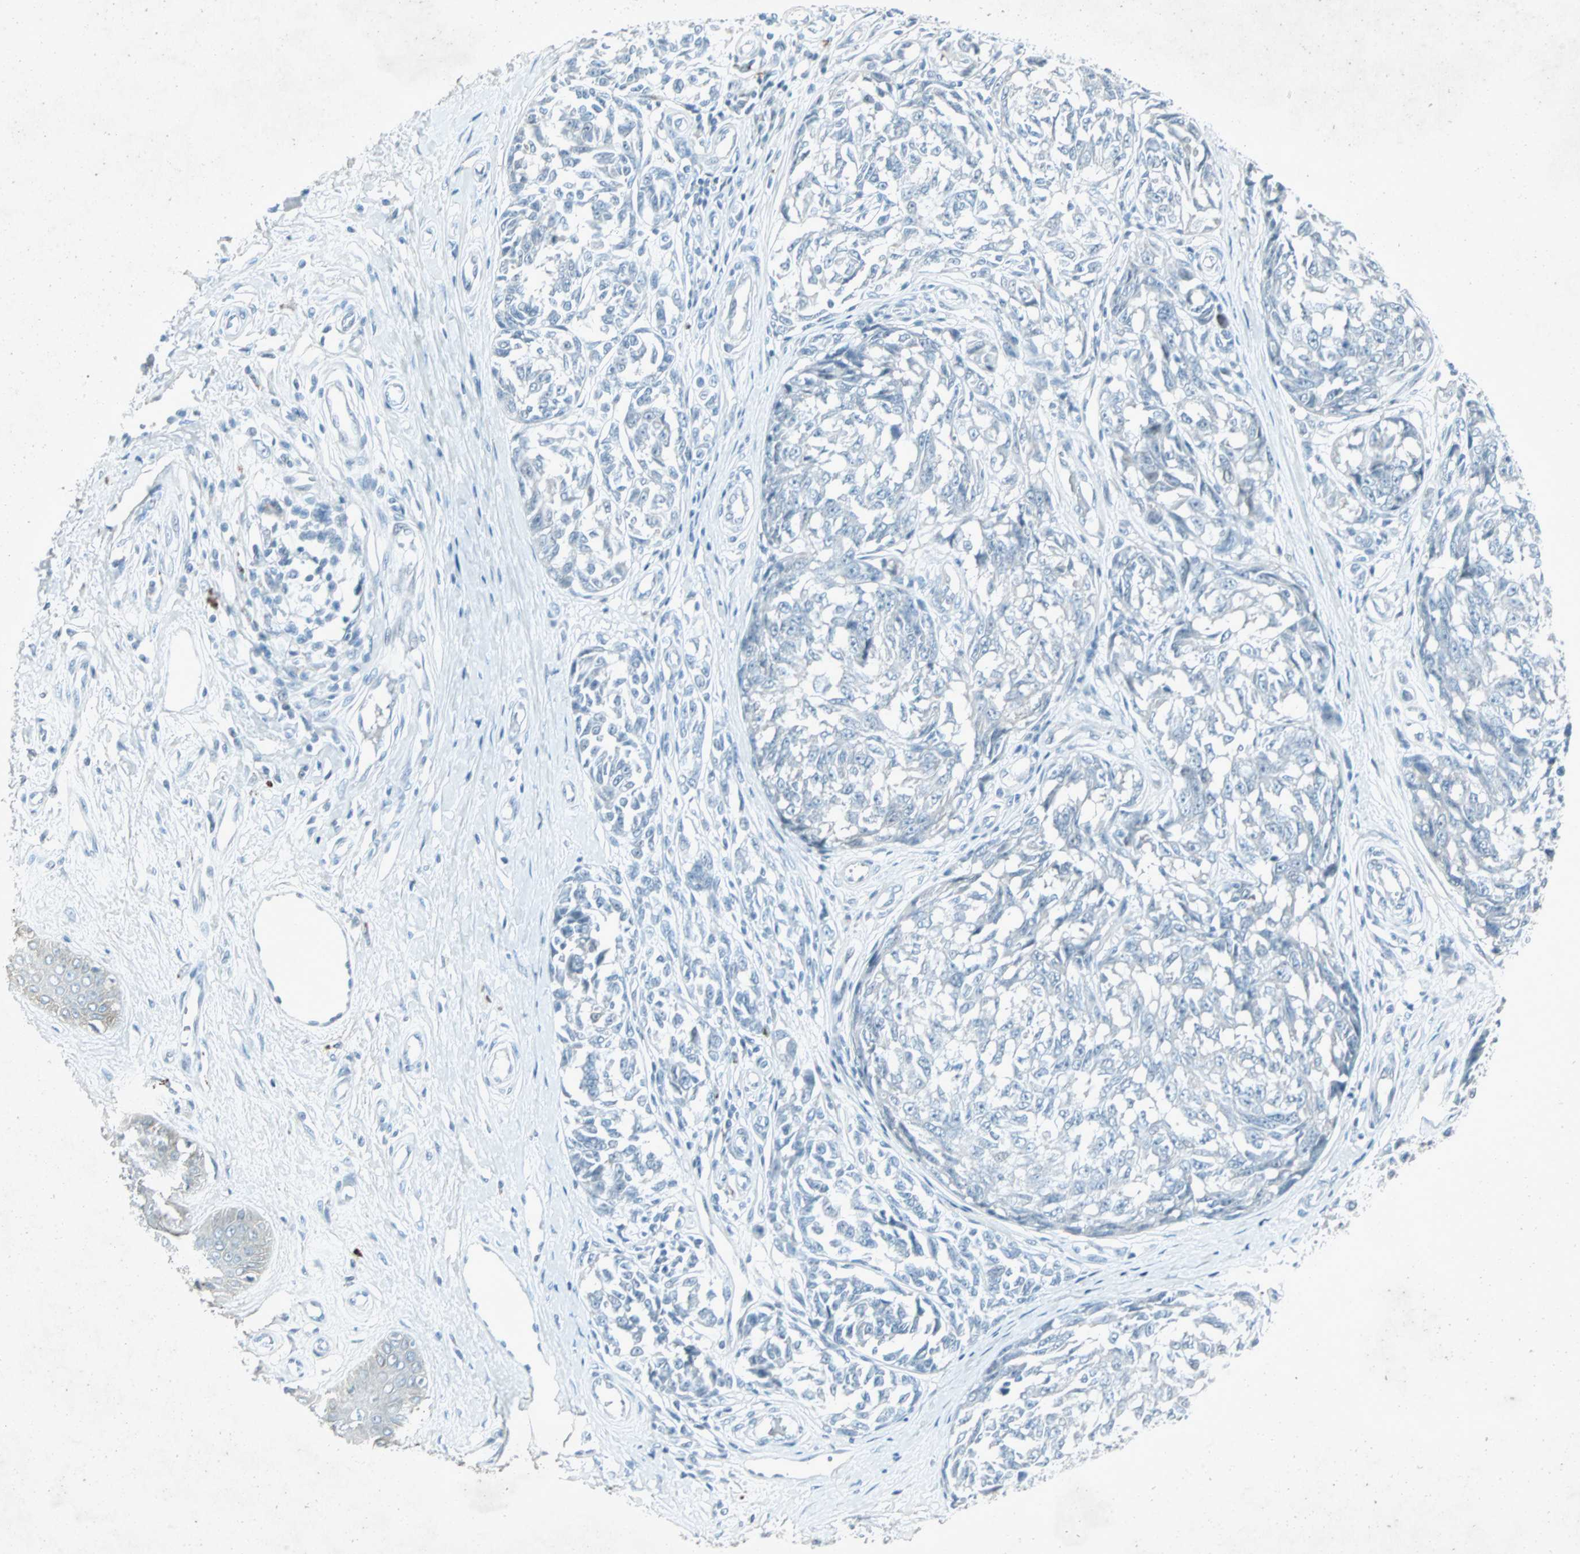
{"staining": {"intensity": "negative", "quantity": "none", "location": "none"}, "tissue": "melanoma", "cell_type": "Tumor cells", "image_type": "cancer", "snomed": [{"axis": "morphology", "description": "Malignant melanoma, NOS"}, {"axis": "topography", "description": "Skin"}], "caption": "There is no significant staining in tumor cells of melanoma.", "gene": "LANCL3", "patient": {"sex": "female", "age": 64}}